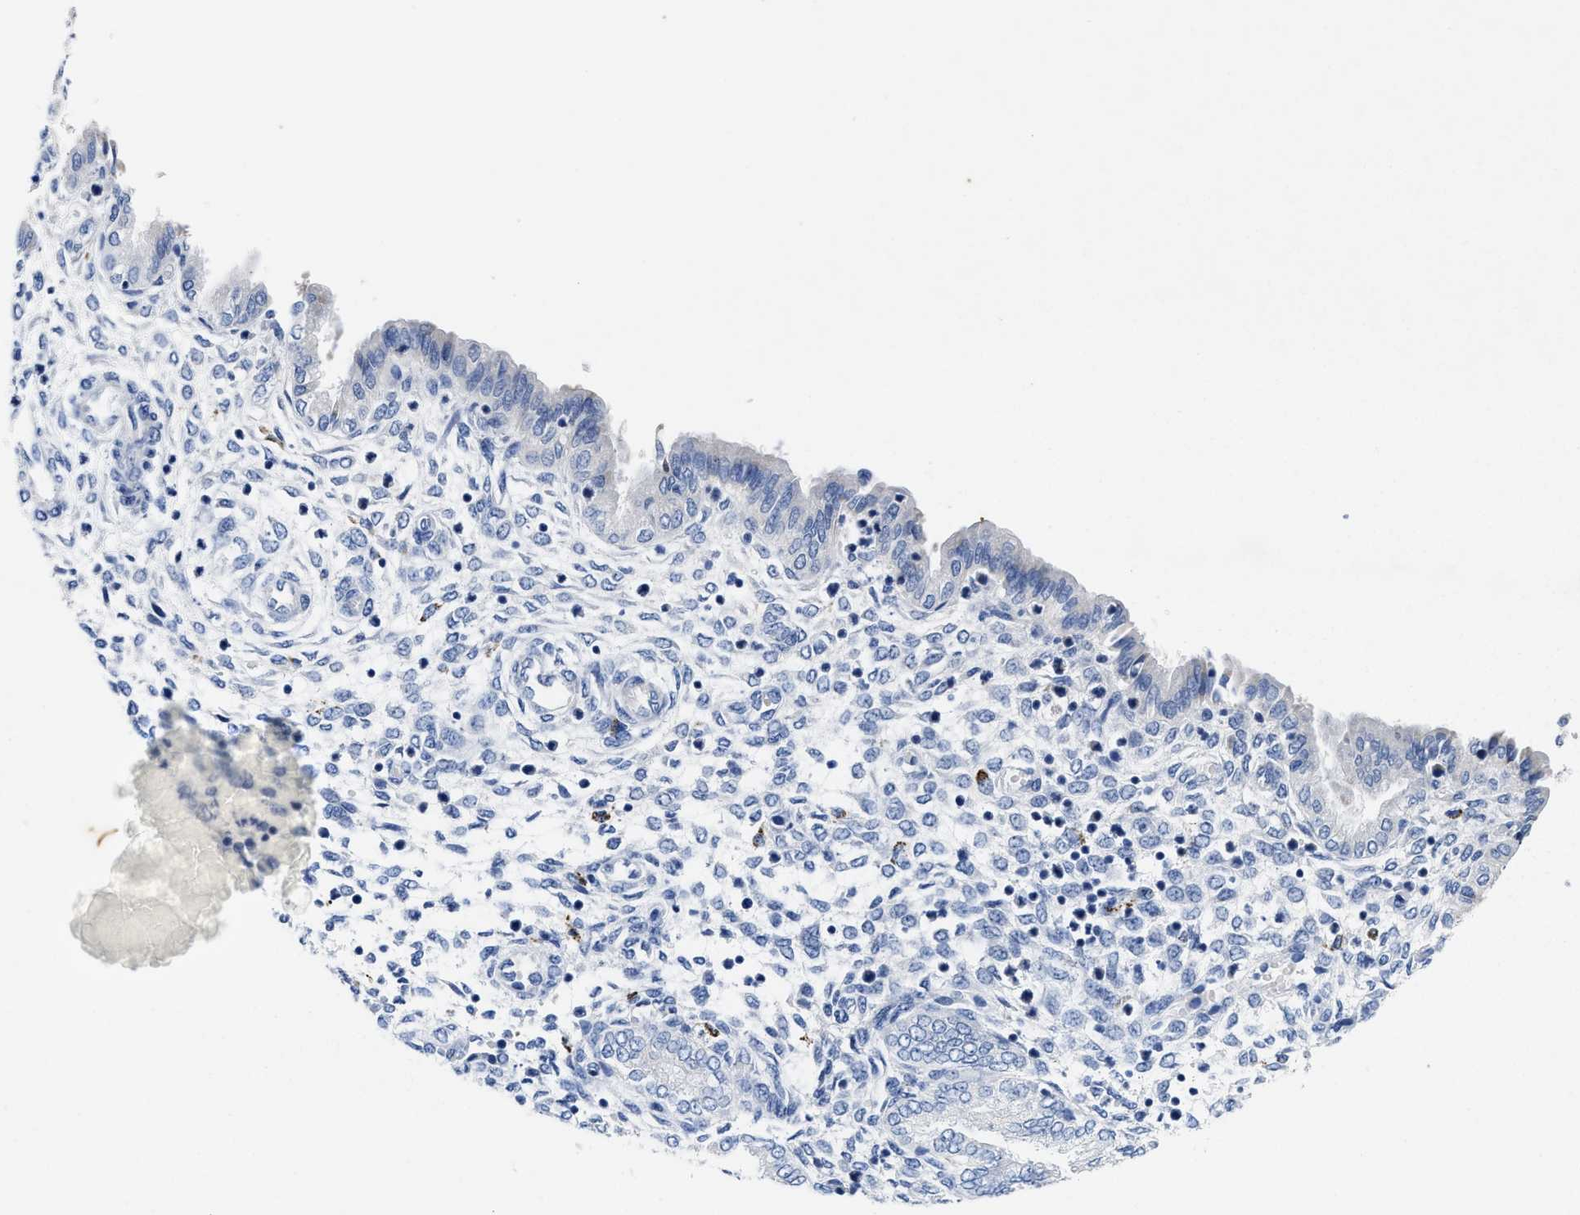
{"staining": {"intensity": "negative", "quantity": "none", "location": "none"}, "tissue": "endometrium", "cell_type": "Cells in endometrial stroma", "image_type": "normal", "snomed": [{"axis": "morphology", "description": "Normal tissue, NOS"}, {"axis": "topography", "description": "Endometrium"}], "caption": "Immunohistochemistry (IHC) image of unremarkable endometrium stained for a protein (brown), which demonstrates no positivity in cells in endometrial stroma. The staining was performed using DAB to visualize the protein expression in brown, while the nuclei were stained in blue with hematoxylin (Magnification: 20x).", "gene": "TBRG4", "patient": {"sex": "female", "age": 33}}